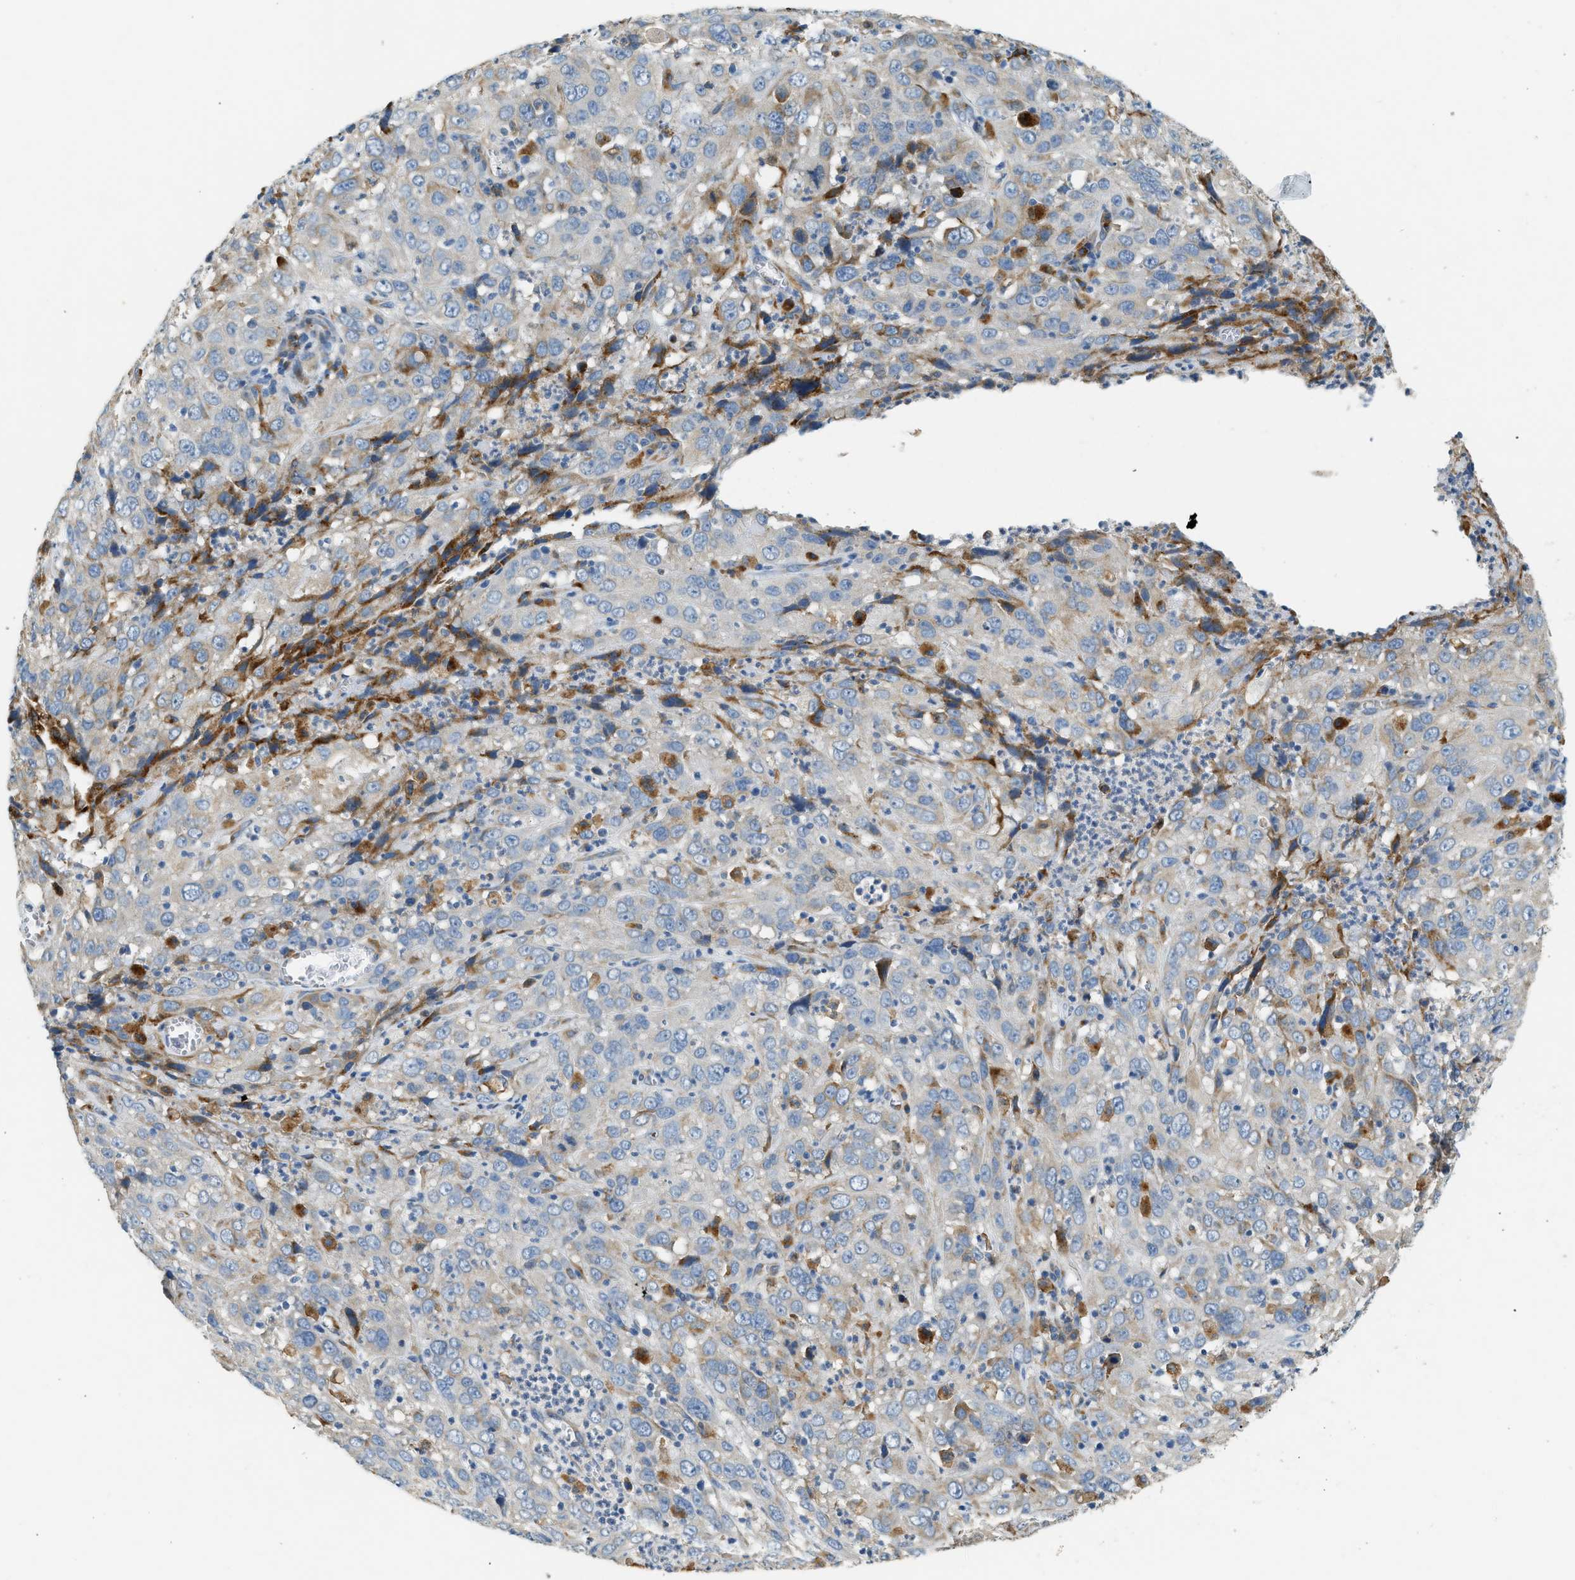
{"staining": {"intensity": "moderate", "quantity": "25%-75%", "location": "cytoplasmic/membranous"}, "tissue": "cervical cancer", "cell_type": "Tumor cells", "image_type": "cancer", "snomed": [{"axis": "morphology", "description": "Squamous cell carcinoma, NOS"}, {"axis": "topography", "description": "Cervix"}], "caption": "Human cervical squamous cell carcinoma stained with a brown dye displays moderate cytoplasmic/membranous positive expression in about 25%-75% of tumor cells.", "gene": "CTSB", "patient": {"sex": "female", "age": 32}}